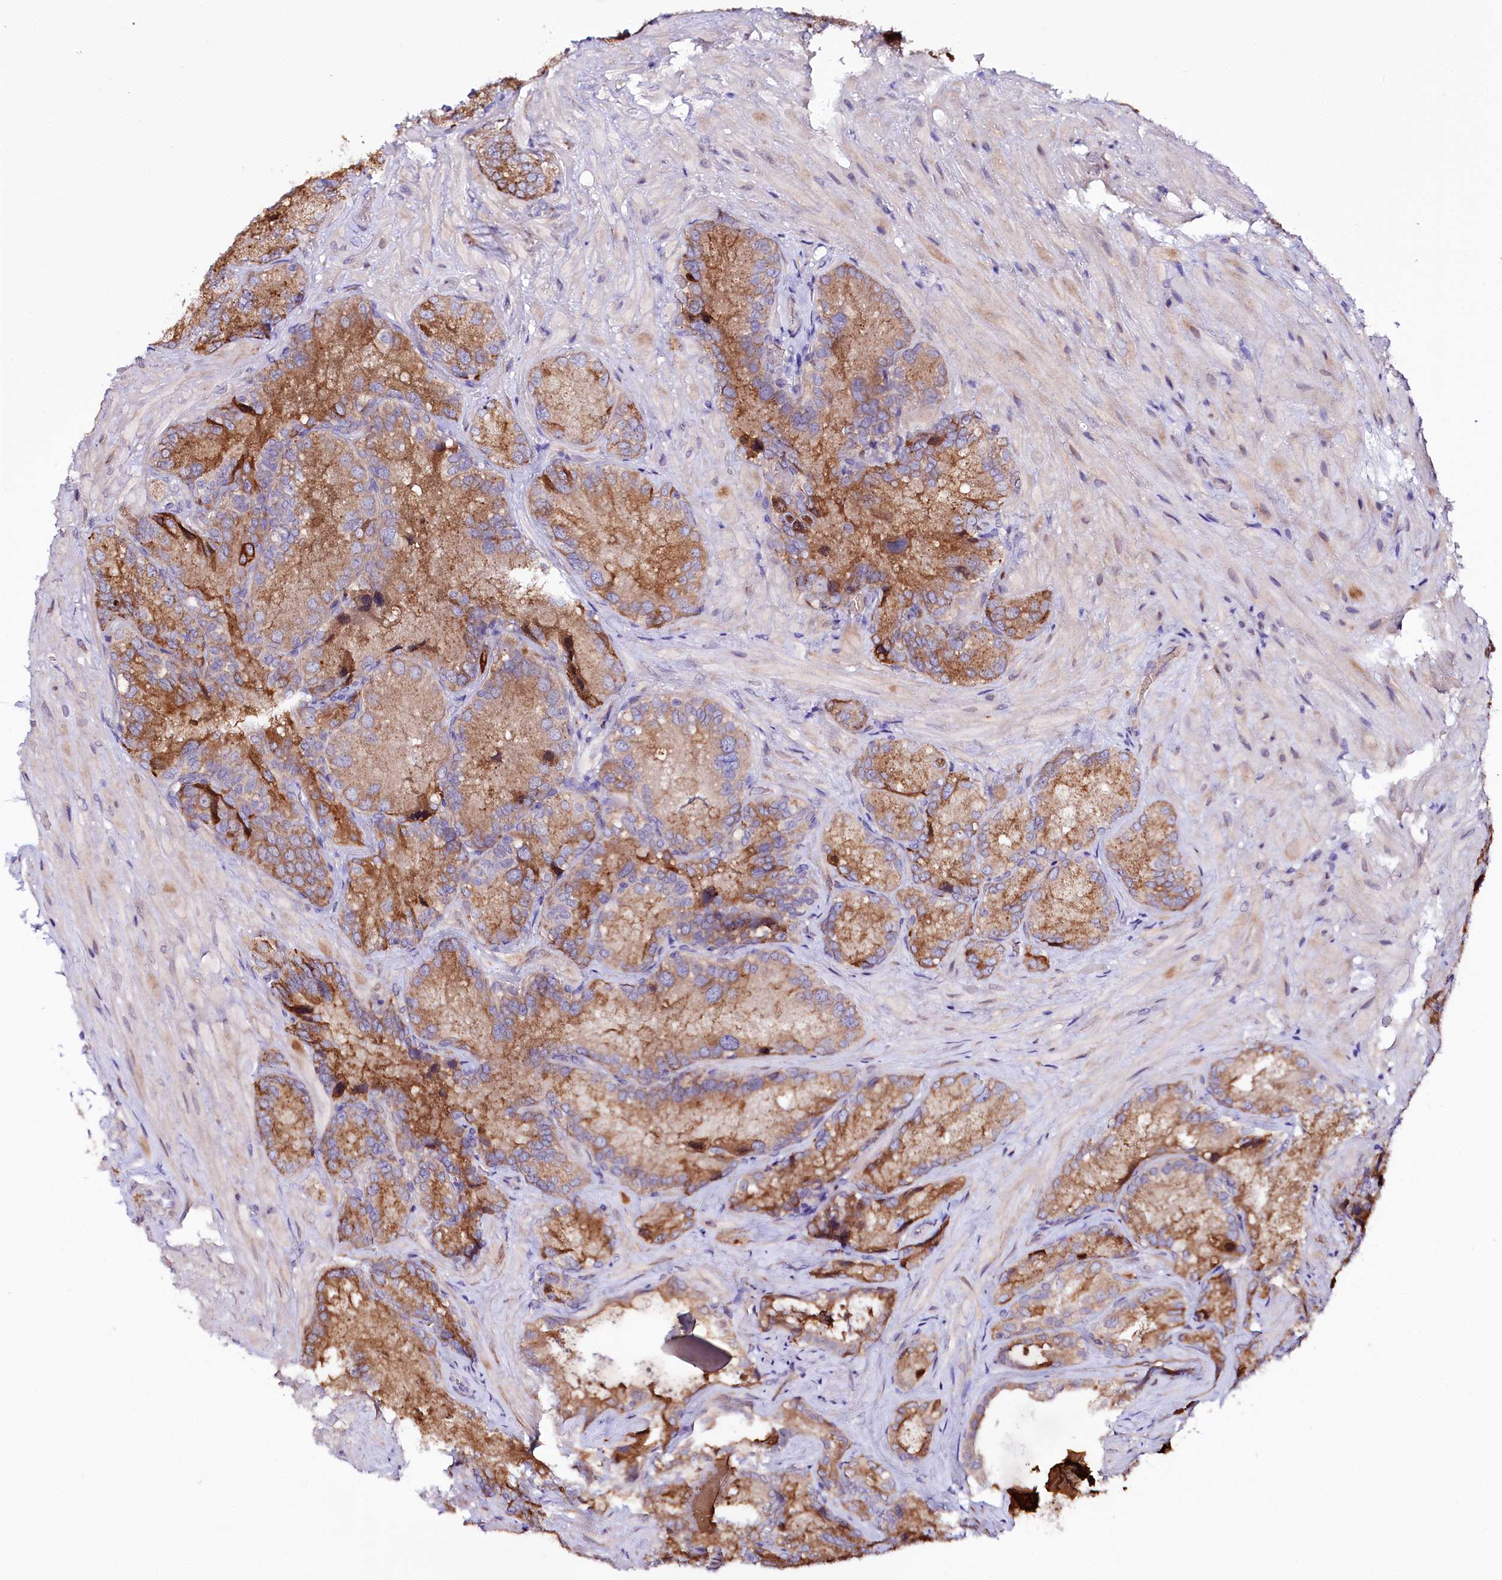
{"staining": {"intensity": "moderate", "quantity": ">75%", "location": "cytoplasmic/membranous"}, "tissue": "seminal vesicle", "cell_type": "Glandular cells", "image_type": "normal", "snomed": [{"axis": "morphology", "description": "Normal tissue, NOS"}, {"axis": "topography", "description": "Seminal veicle"}], "caption": "IHC image of benign human seminal vesicle stained for a protein (brown), which exhibits medium levels of moderate cytoplasmic/membranous positivity in approximately >75% of glandular cells.", "gene": "CEP295", "patient": {"sex": "male", "age": 62}}